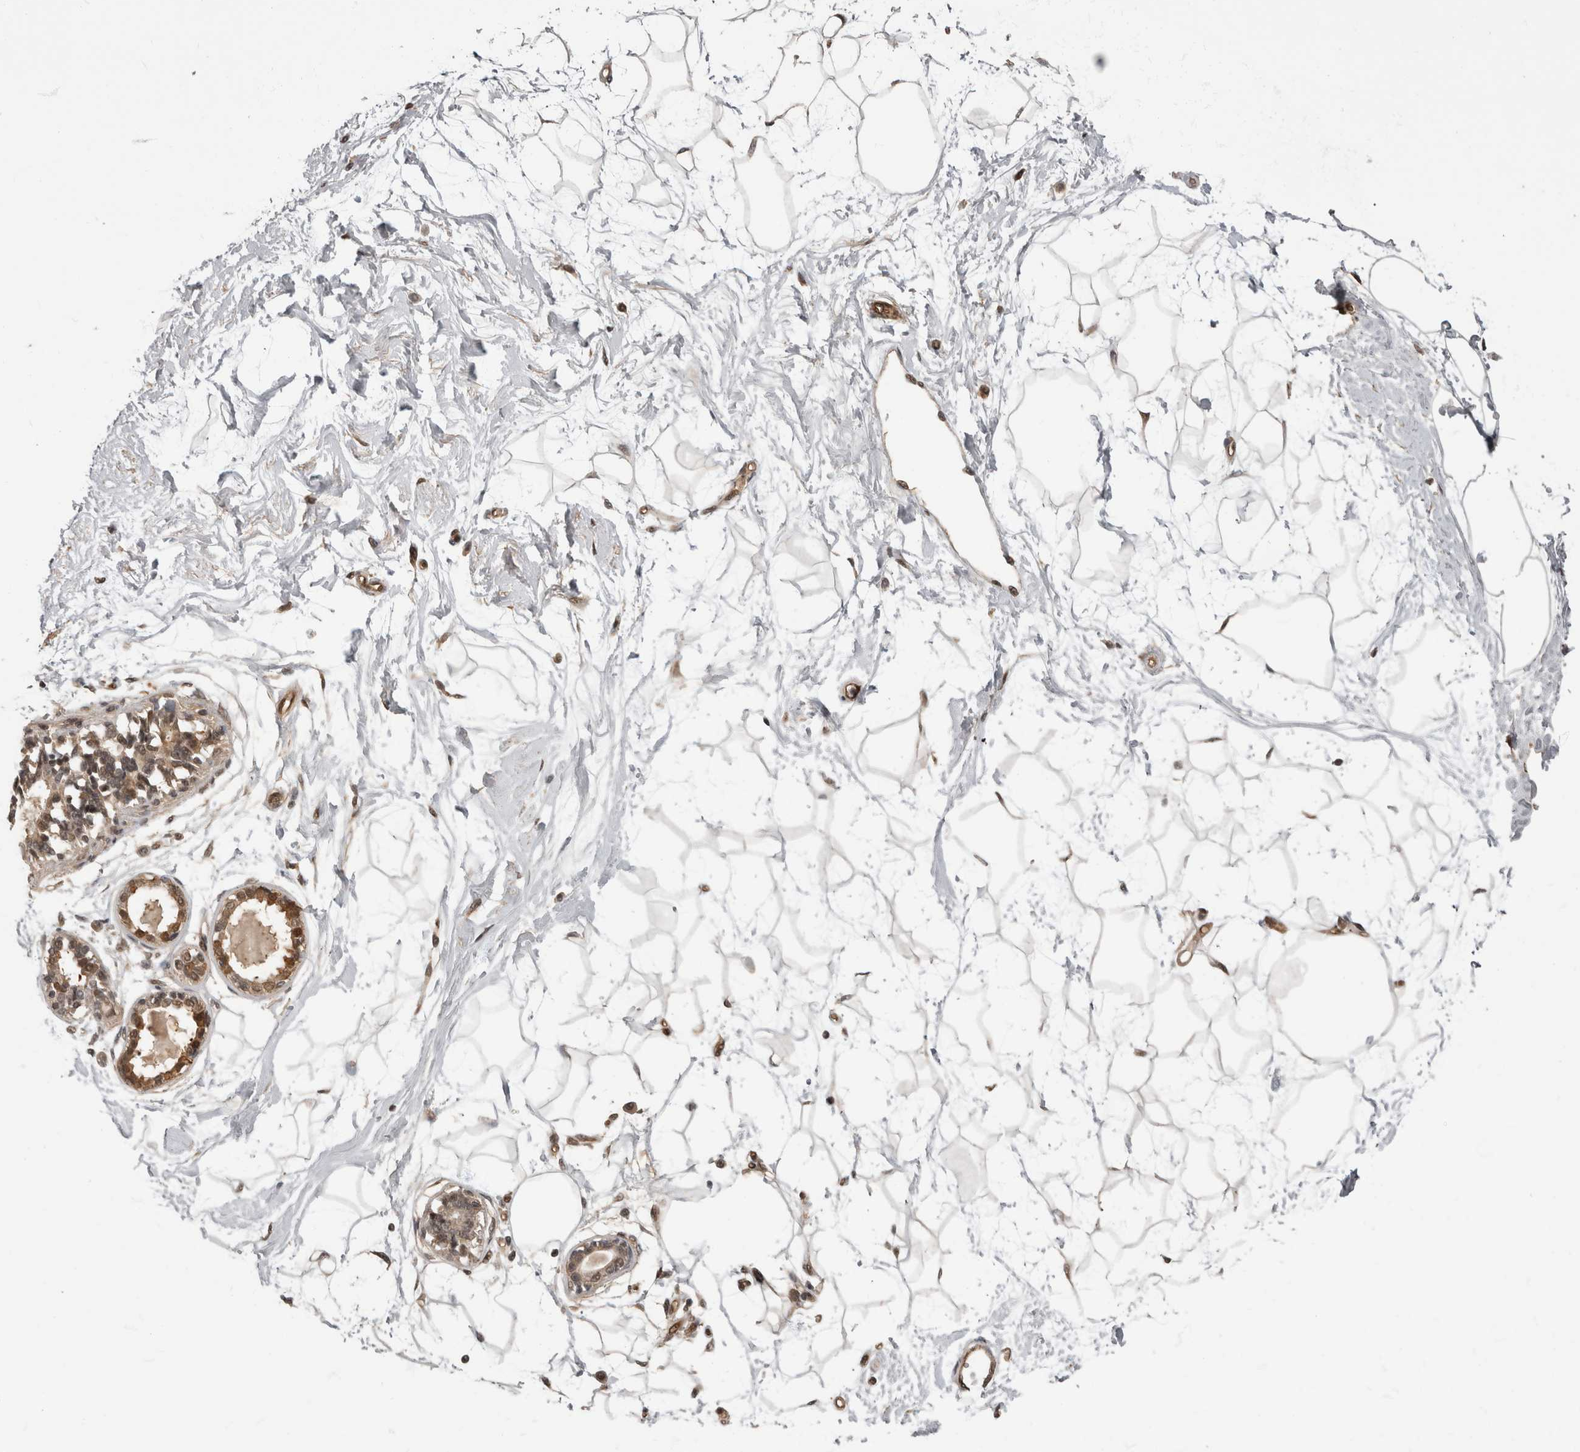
{"staining": {"intensity": "weak", "quantity": ">75%", "location": "nuclear"}, "tissue": "breast", "cell_type": "Adipocytes", "image_type": "normal", "snomed": [{"axis": "morphology", "description": "Normal tissue, NOS"}, {"axis": "topography", "description": "Breast"}], "caption": "Normal breast displays weak nuclear expression in about >75% of adipocytes, visualized by immunohistochemistry. The staining is performed using DAB brown chromogen to label protein expression. The nuclei are counter-stained blue using hematoxylin.", "gene": "AKT3", "patient": {"sex": "female", "age": 45}}